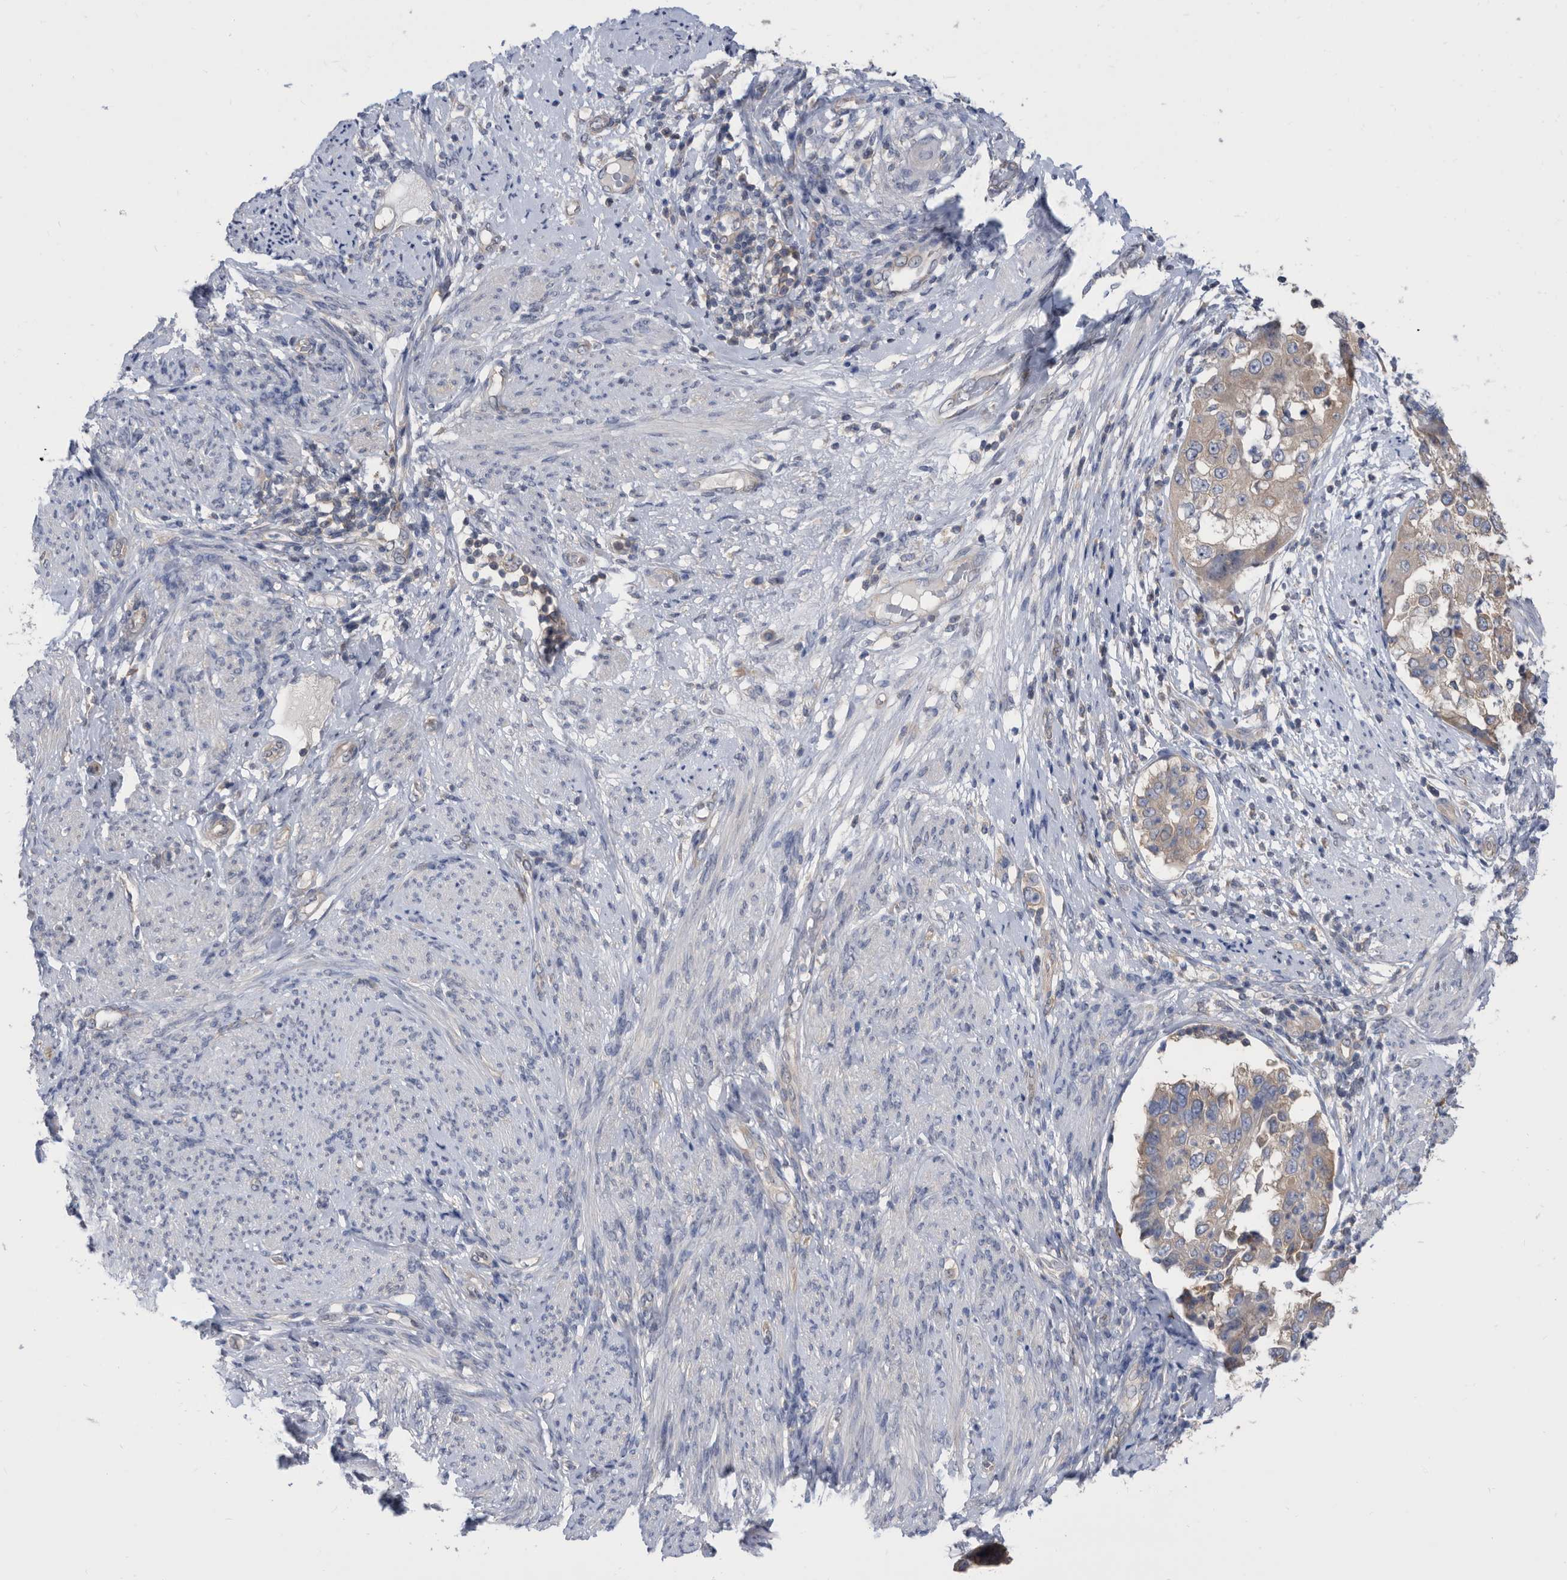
{"staining": {"intensity": "weak", "quantity": "25%-75%", "location": "cytoplasmic/membranous"}, "tissue": "endometrial cancer", "cell_type": "Tumor cells", "image_type": "cancer", "snomed": [{"axis": "morphology", "description": "Adenocarcinoma, NOS"}, {"axis": "topography", "description": "Endometrium"}], "caption": "Endometrial cancer tissue shows weak cytoplasmic/membranous staining in approximately 25%-75% of tumor cells The staining was performed using DAB, with brown indicating positive protein expression. Nuclei are stained blue with hematoxylin.", "gene": "CCT4", "patient": {"sex": "female", "age": 85}}